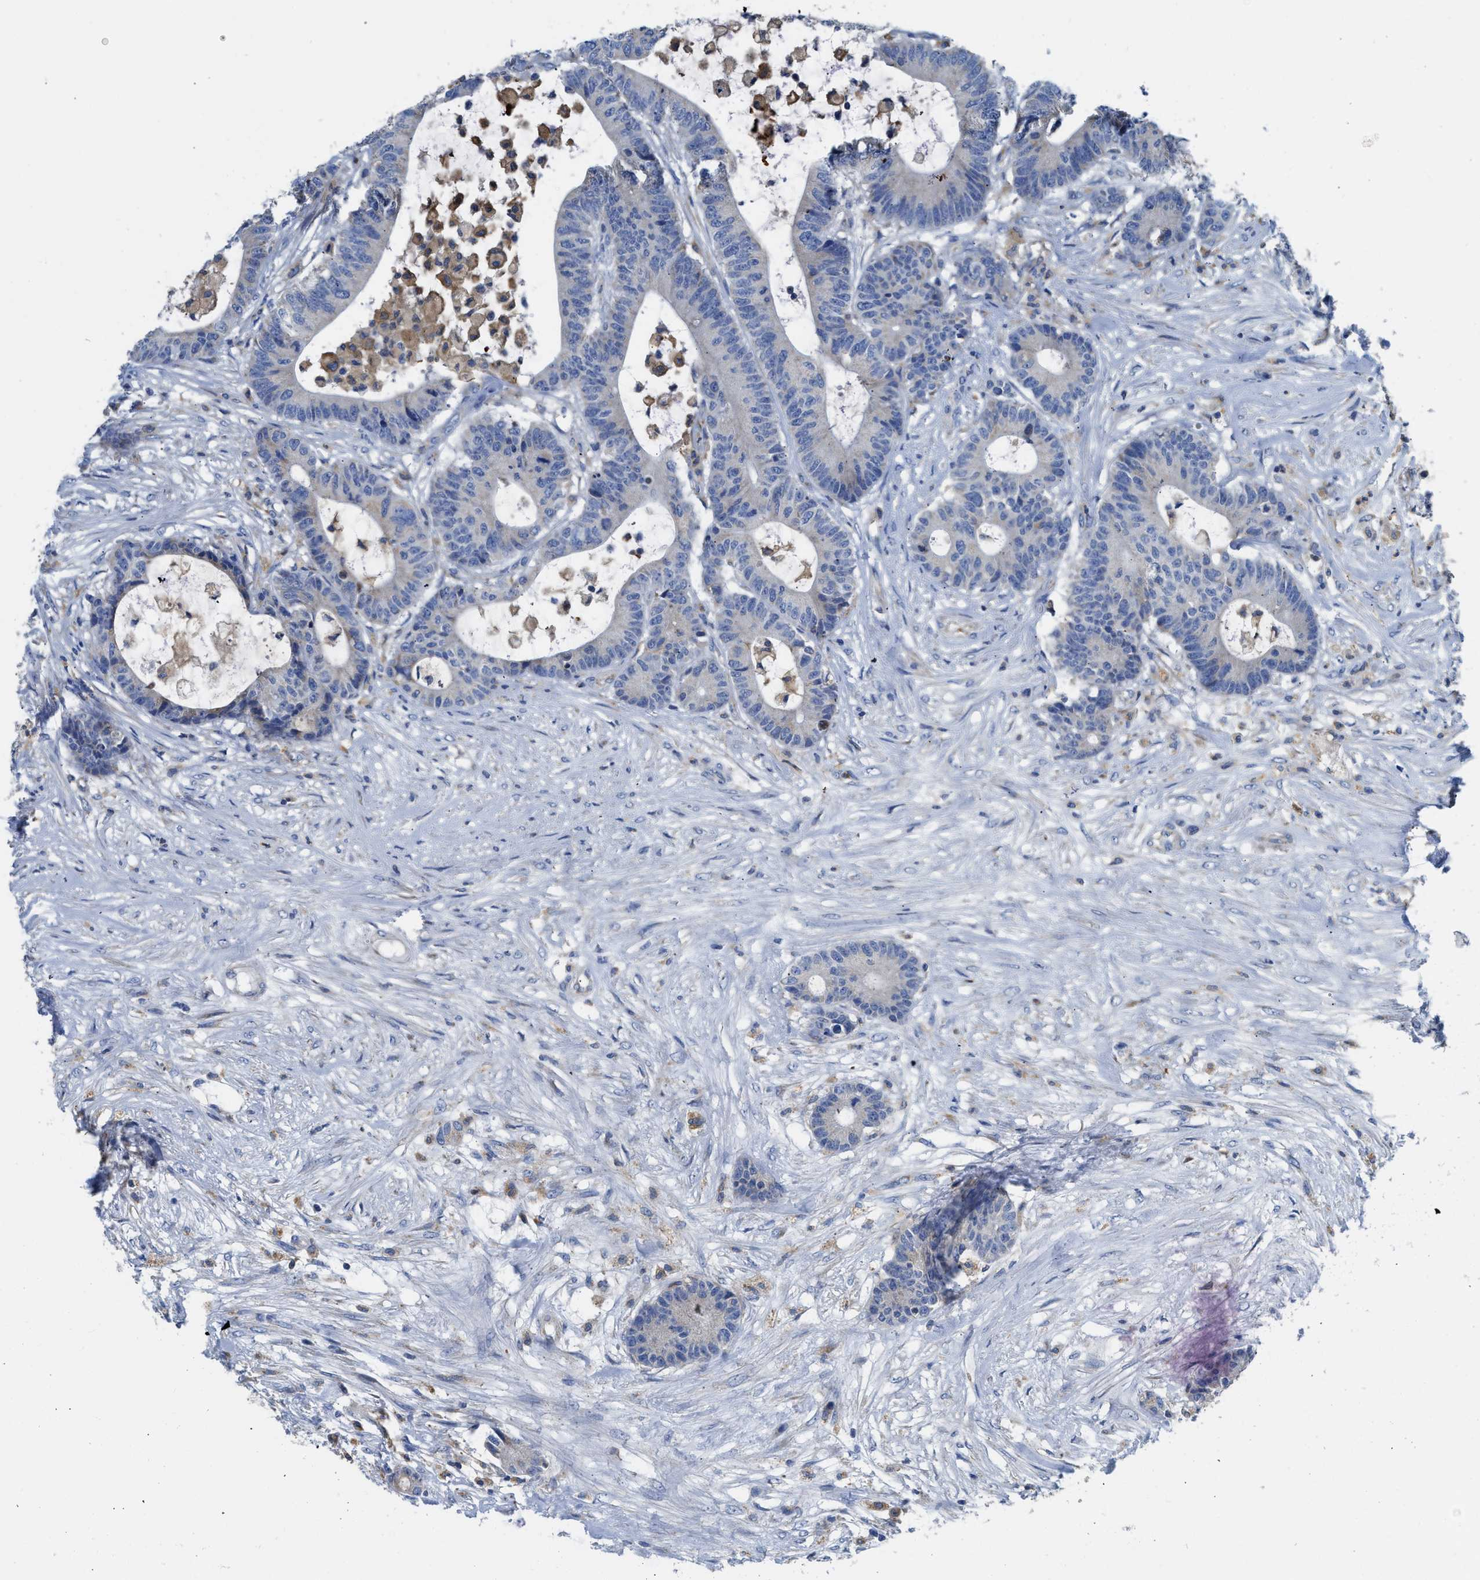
{"staining": {"intensity": "negative", "quantity": "none", "location": "none"}, "tissue": "colorectal cancer", "cell_type": "Tumor cells", "image_type": "cancer", "snomed": [{"axis": "morphology", "description": "Adenocarcinoma, NOS"}, {"axis": "topography", "description": "Colon"}], "caption": "The image displays no significant expression in tumor cells of colorectal cancer (adenocarcinoma).", "gene": "SLC25A13", "patient": {"sex": "female", "age": 84}}